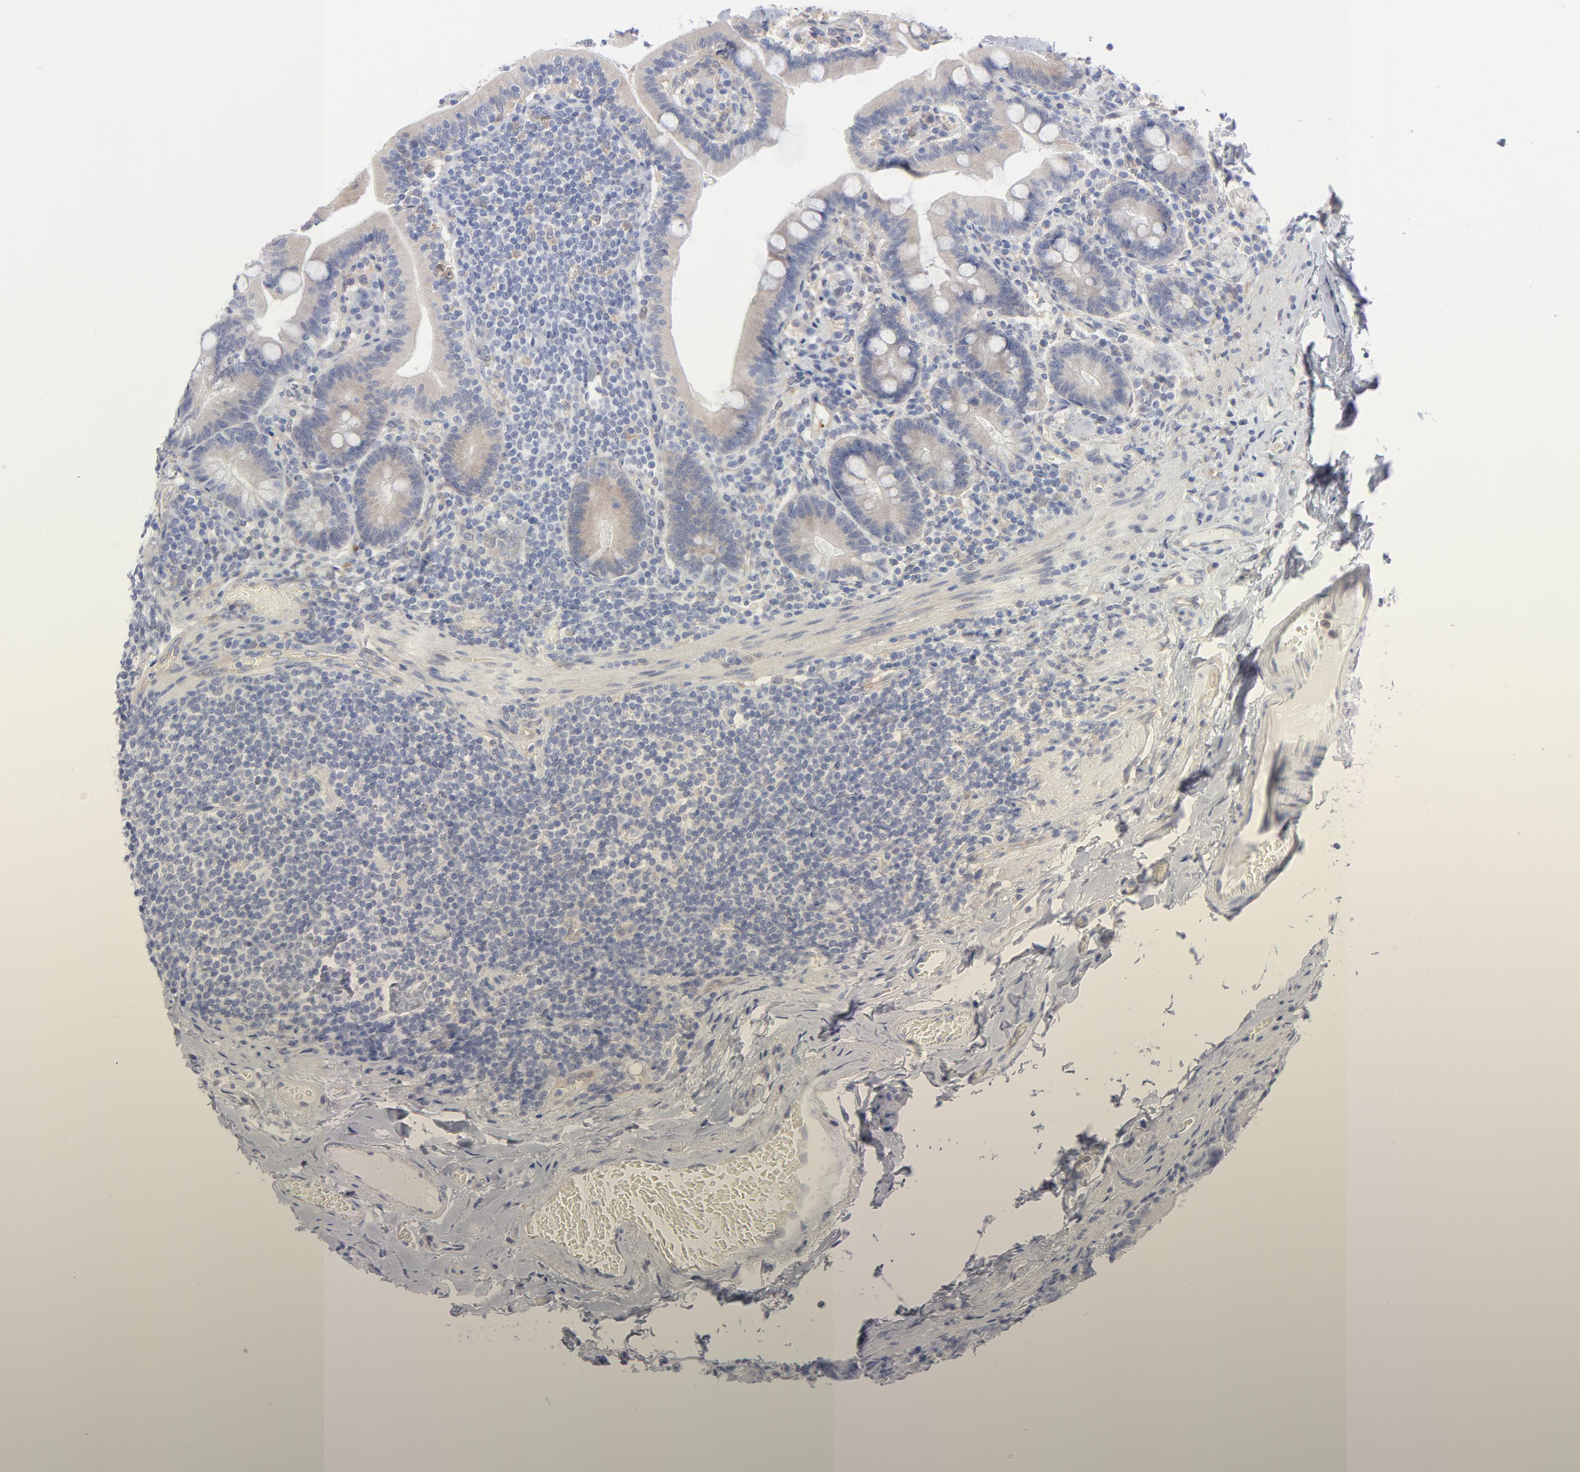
{"staining": {"intensity": "weak", "quantity": ">75%", "location": "cytoplasmic/membranous"}, "tissue": "duodenum", "cell_type": "Glandular cells", "image_type": "normal", "snomed": [{"axis": "morphology", "description": "Normal tissue, NOS"}, {"axis": "topography", "description": "Duodenum"}], "caption": "Immunohistochemistry (IHC) of normal human duodenum exhibits low levels of weak cytoplasmic/membranous staining in about >75% of glandular cells.", "gene": "ARRB1", "patient": {"sex": "male", "age": 66}}